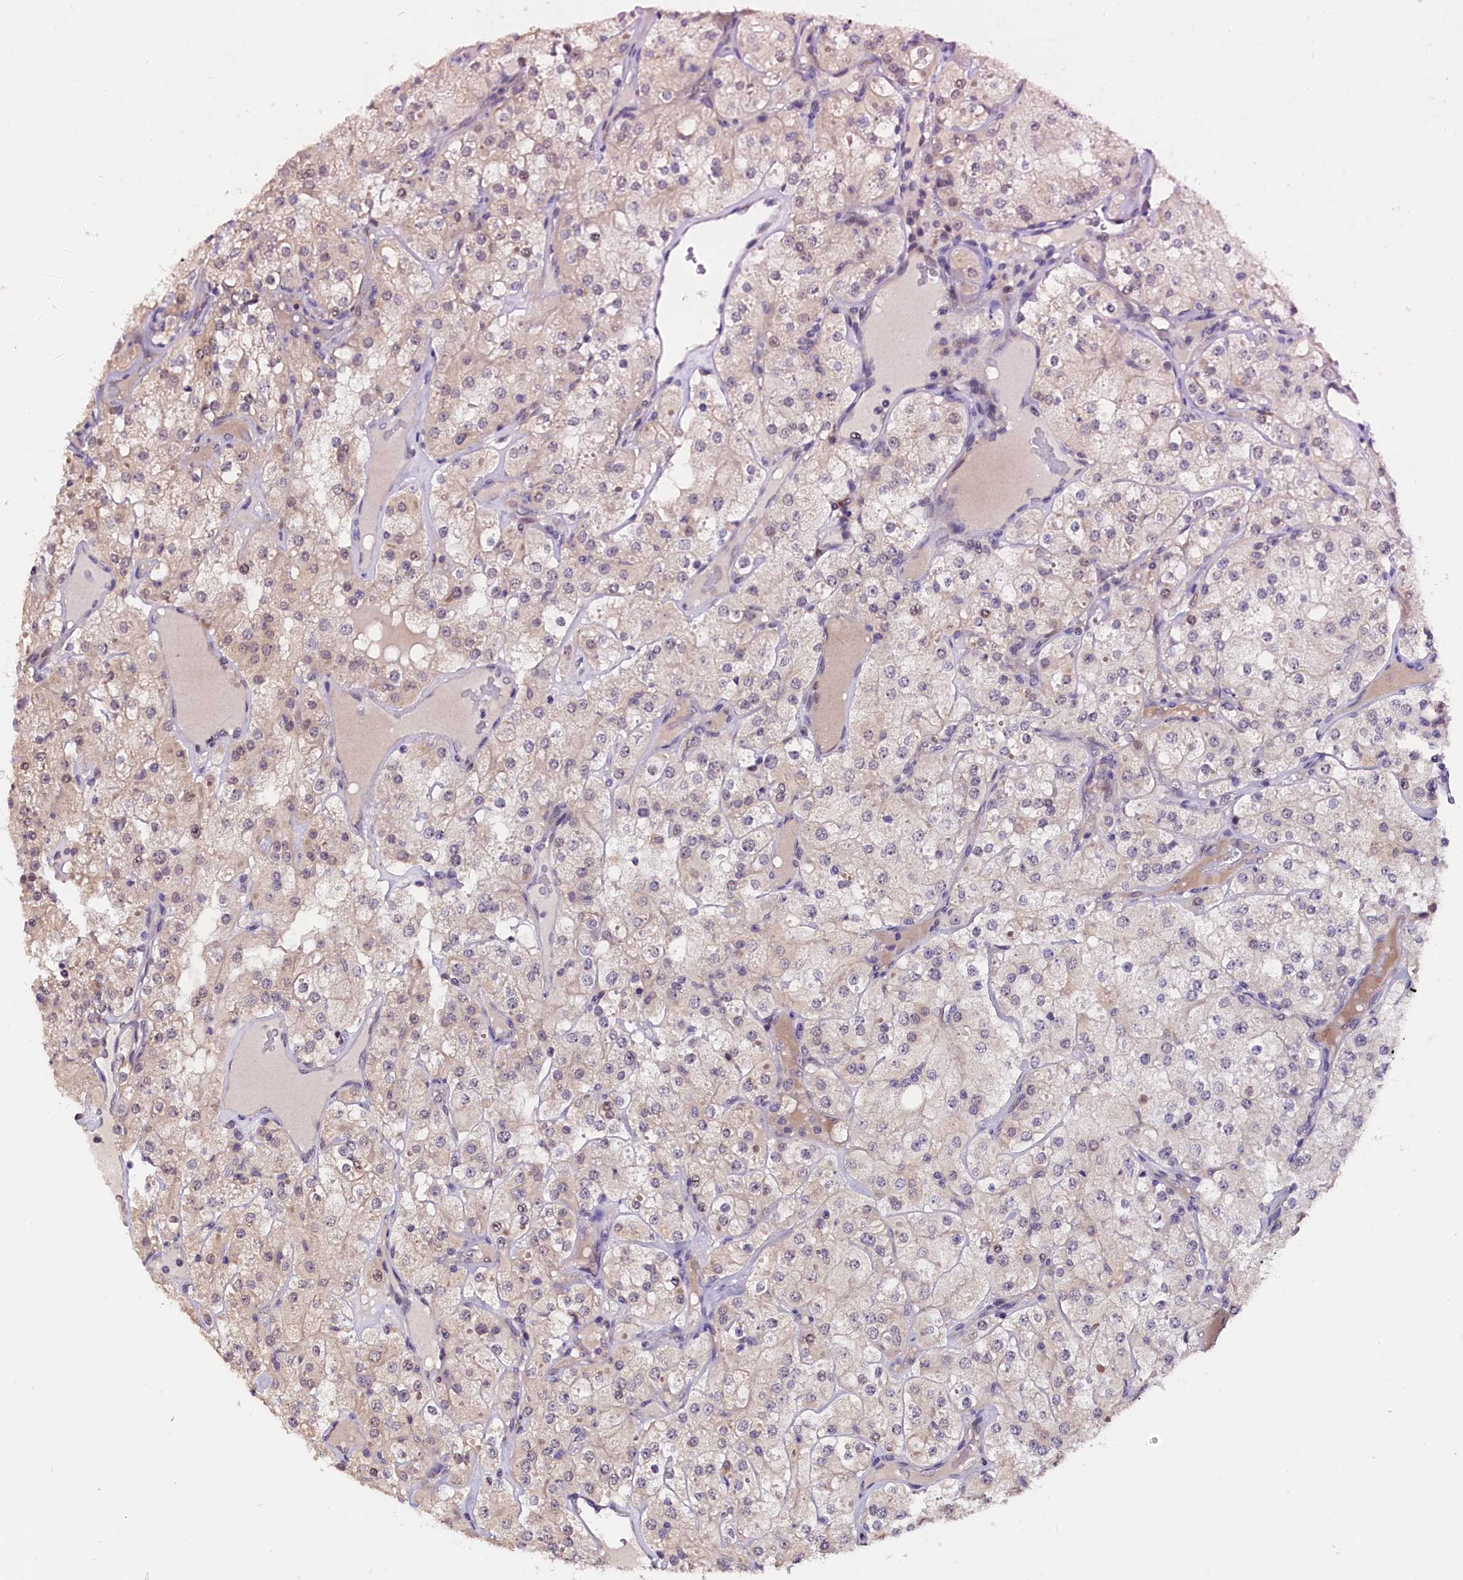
{"staining": {"intensity": "moderate", "quantity": "<25%", "location": "nuclear"}, "tissue": "renal cancer", "cell_type": "Tumor cells", "image_type": "cancer", "snomed": [{"axis": "morphology", "description": "Adenocarcinoma, NOS"}, {"axis": "topography", "description": "Kidney"}], "caption": "Renal cancer (adenocarcinoma) was stained to show a protein in brown. There is low levels of moderate nuclear staining in about <25% of tumor cells.", "gene": "RPUSD2", "patient": {"sex": "male", "age": 77}}